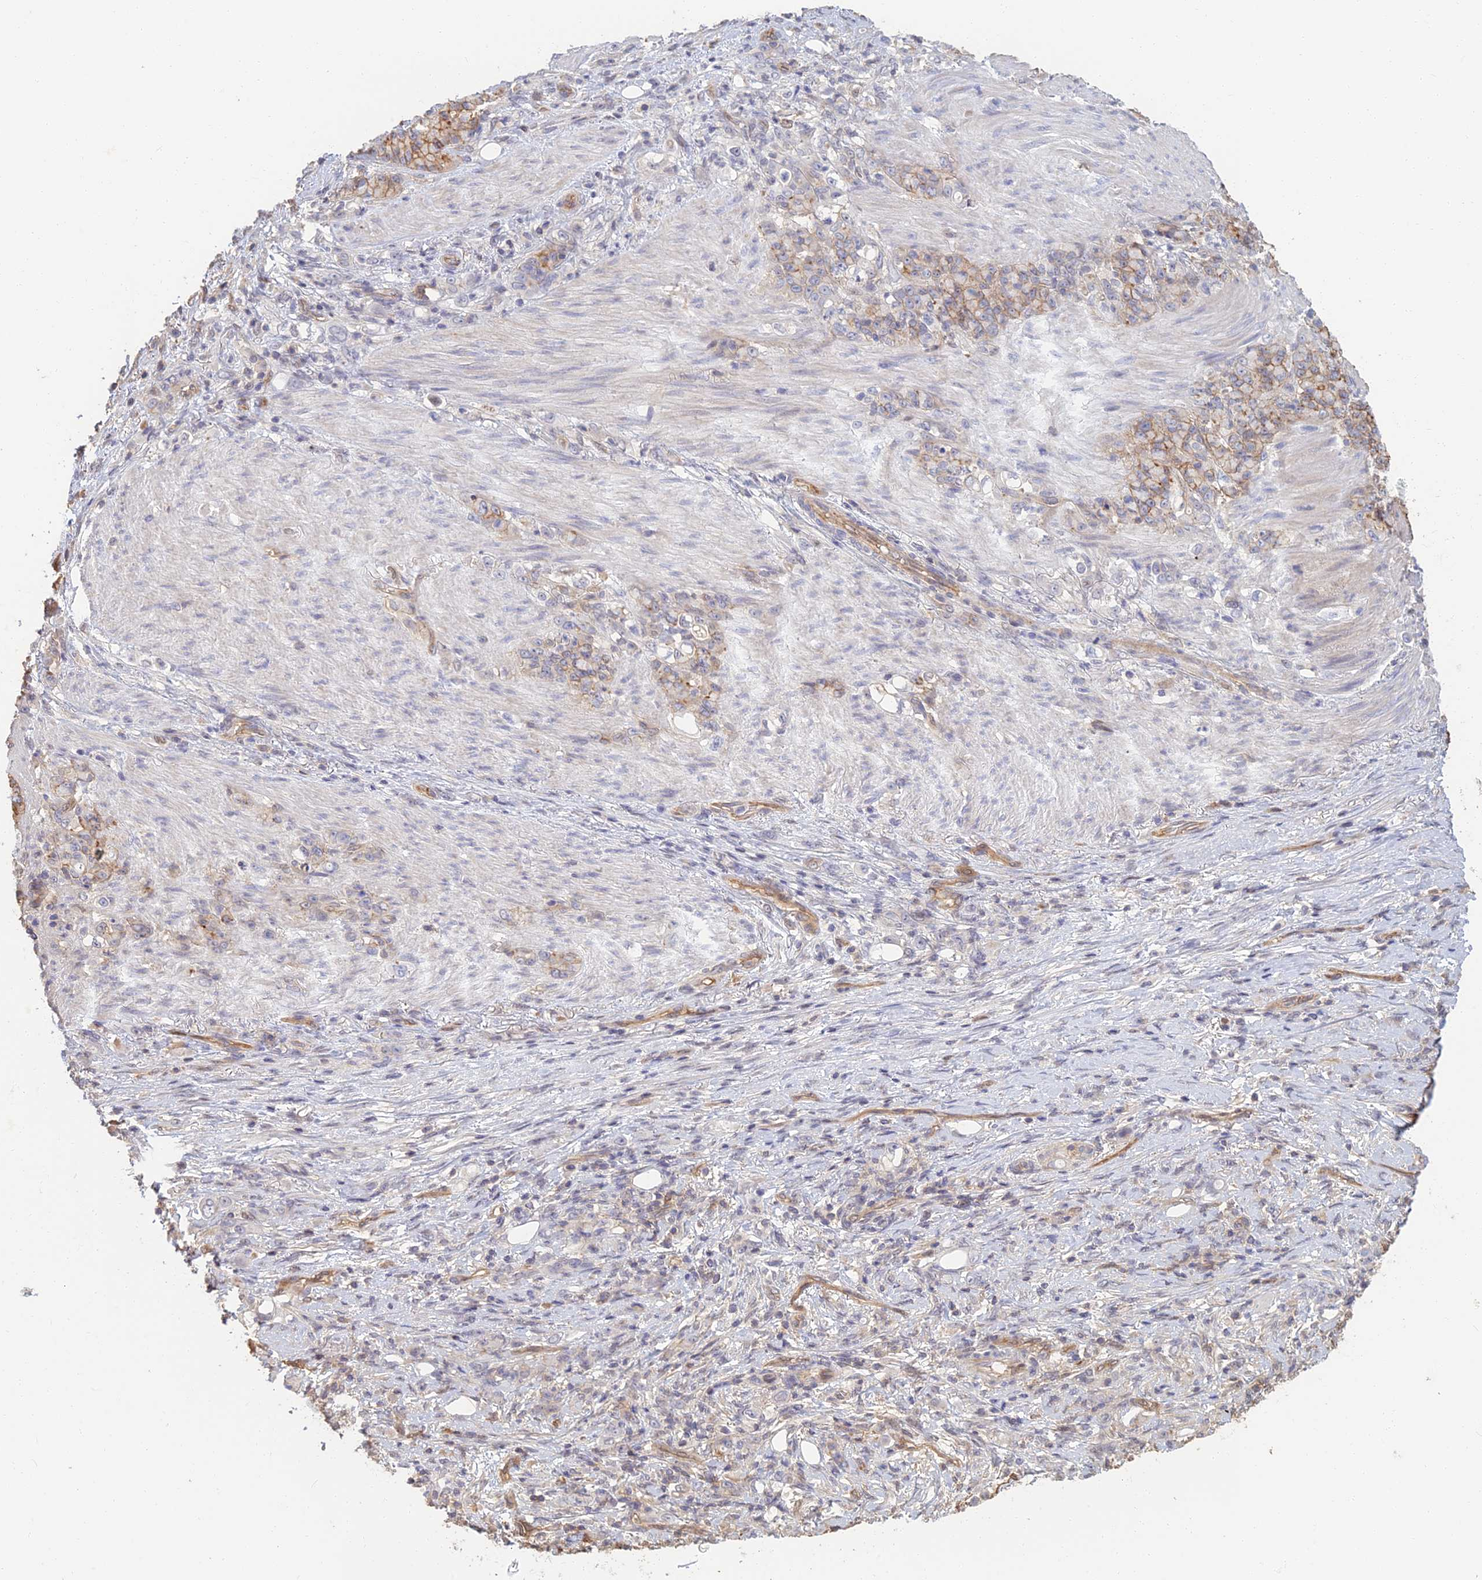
{"staining": {"intensity": "moderate", "quantity": "25%-75%", "location": "cytoplasmic/membranous"}, "tissue": "stomach cancer", "cell_type": "Tumor cells", "image_type": "cancer", "snomed": [{"axis": "morphology", "description": "Adenocarcinoma, NOS"}, {"axis": "topography", "description": "Stomach"}], "caption": "This micrograph shows immunohistochemistry staining of stomach cancer, with medium moderate cytoplasmic/membranous positivity in about 25%-75% of tumor cells.", "gene": "LRRN3", "patient": {"sex": "female", "age": 79}}